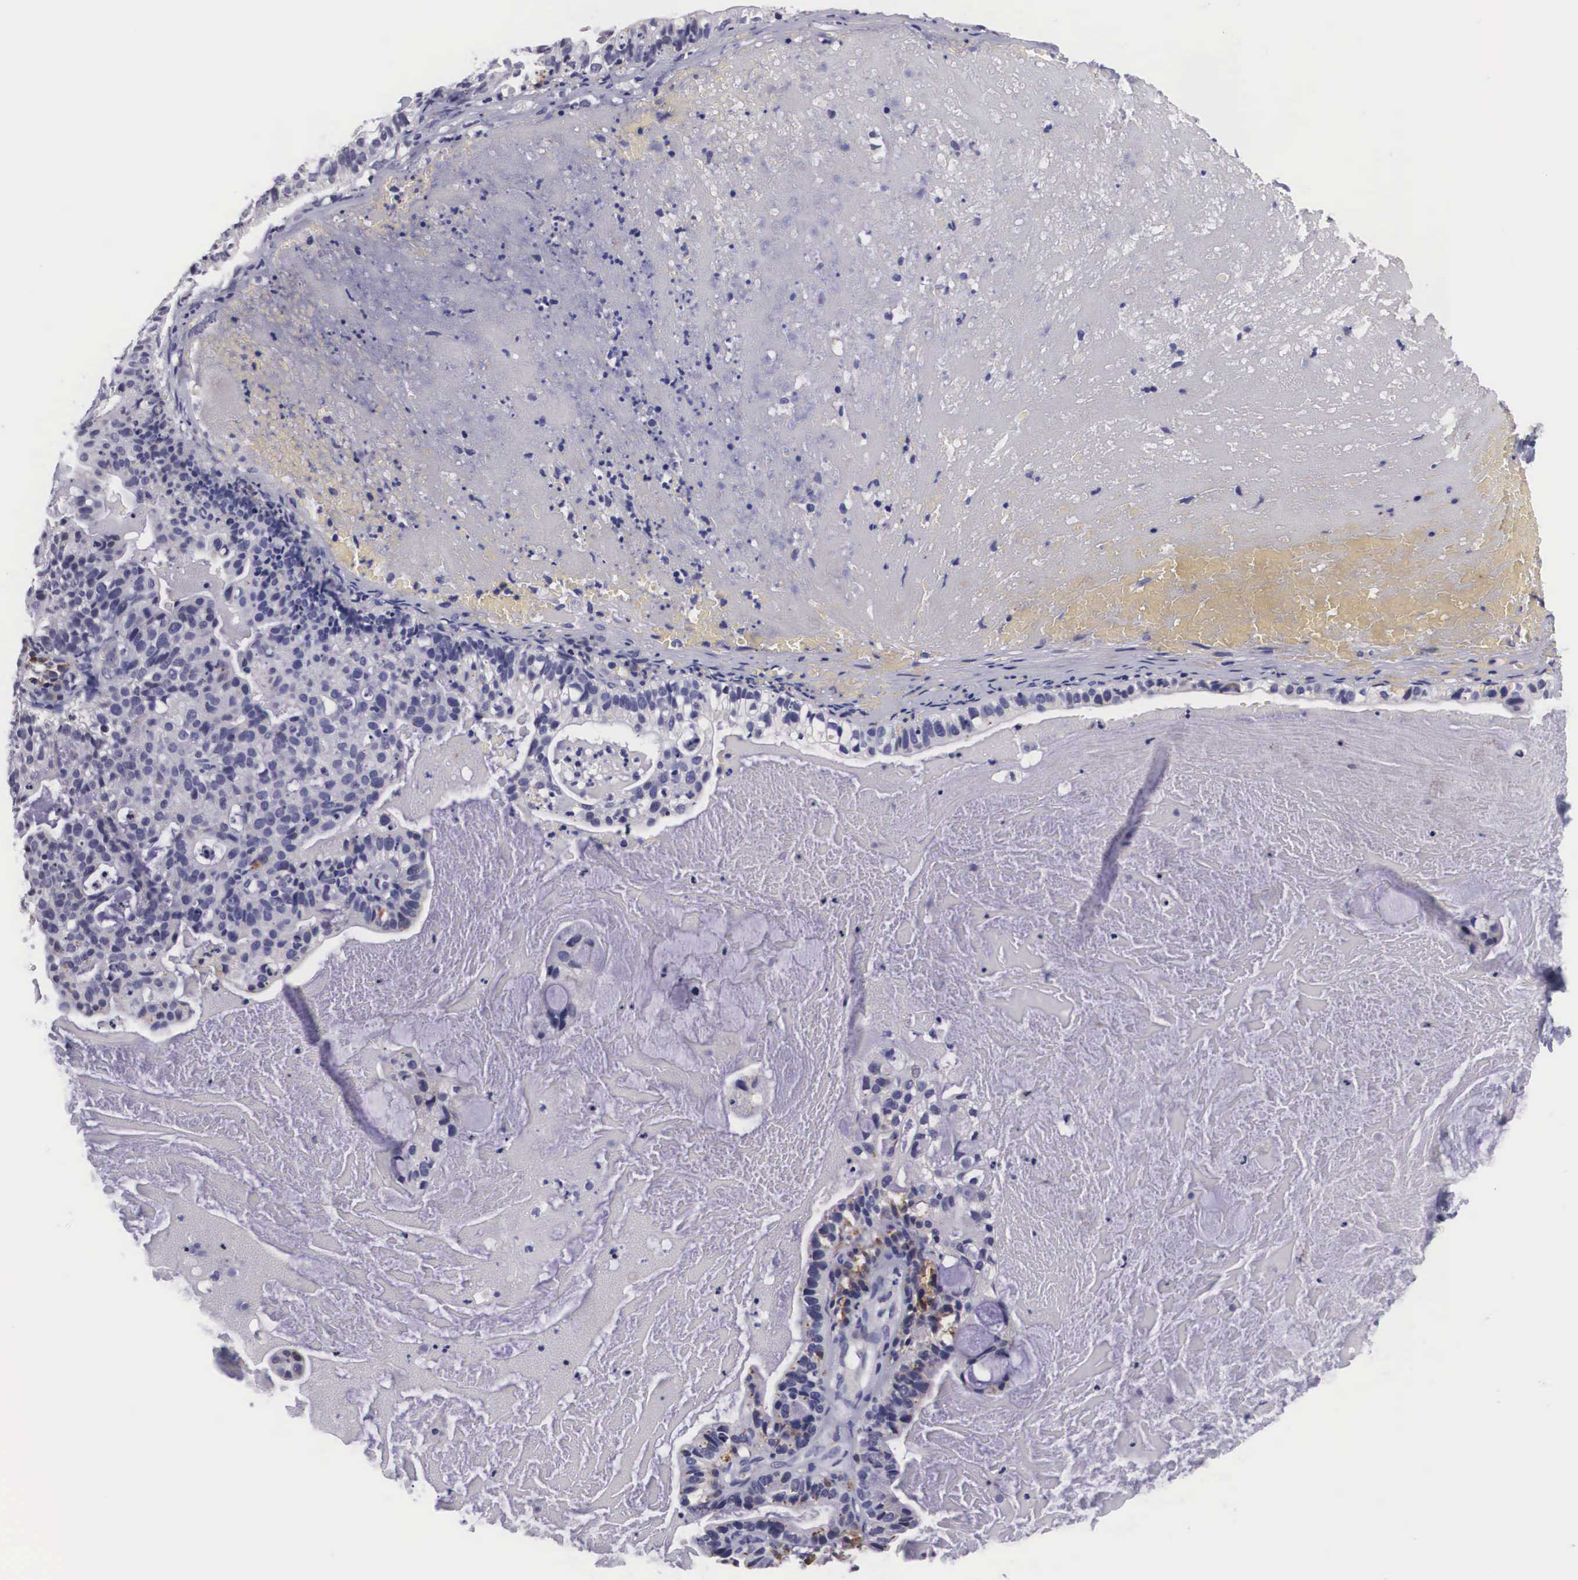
{"staining": {"intensity": "weak", "quantity": "<25%", "location": "cytoplasmic/membranous"}, "tissue": "cervical cancer", "cell_type": "Tumor cells", "image_type": "cancer", "snomed": [{"axis": "morphology", "description": "Adenocarcinoma, NOS"}, {"axis": "topography", "description": "Cervix"}], "caption": "Immunohistochemistry image of adenocarcinoma (cervical) stained for a protein (brown), which reveals no staining in tumor cells.", "gene": "CRELD2", "patient": {"sex": "female", "age": 41}}